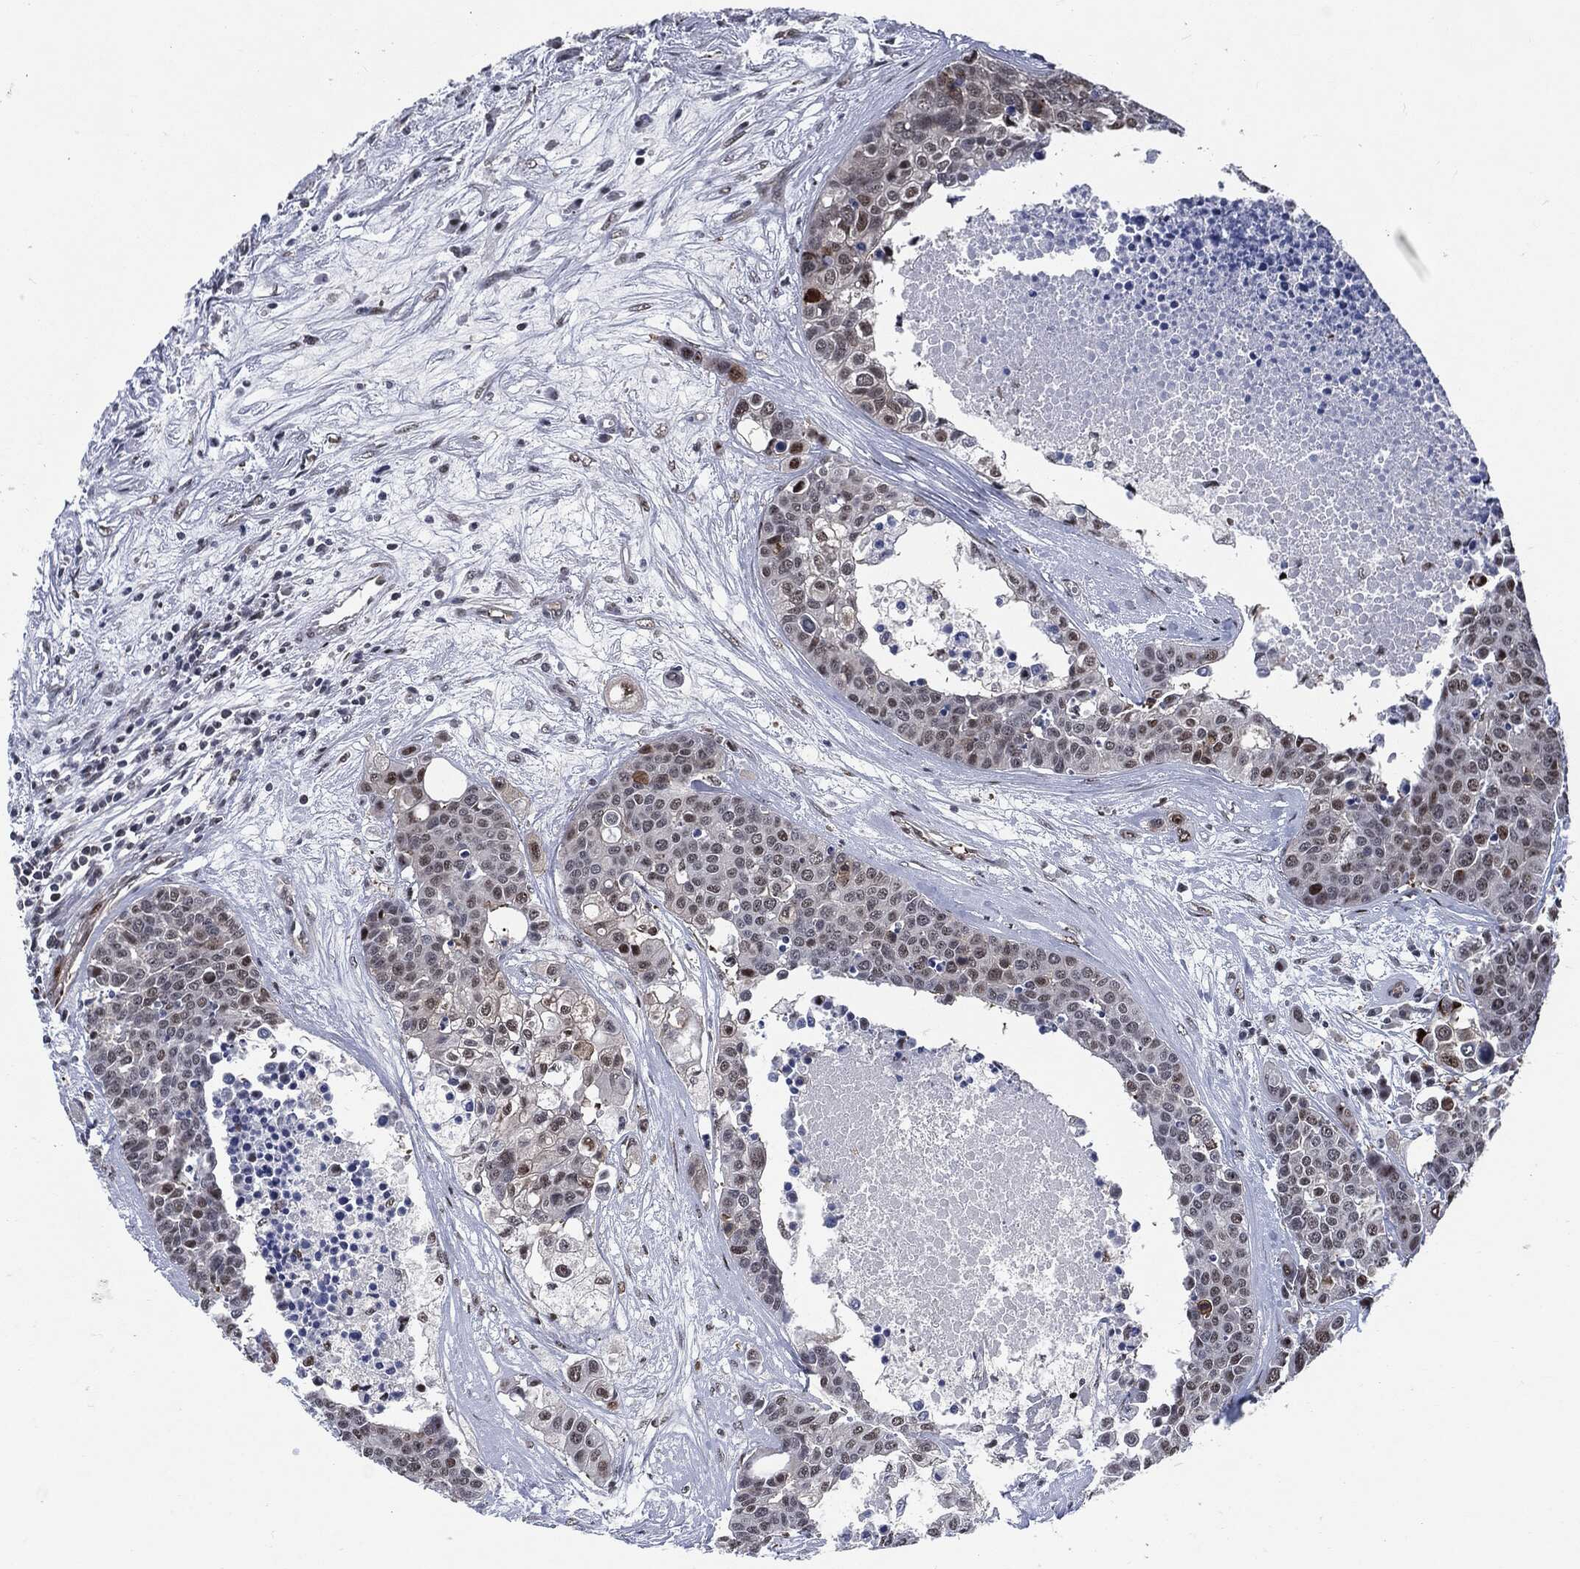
{"staining": {"intensity": "weak", "quantity": "<25%", "location": "nuclear"}, "tissue": "carcinoid", "cell_type": "Tumor cells", "image_type": "cancer", "snomed": [{"axis": "morphology", "description": "Carcinoid, malignant, NOS"}, {"axis": "topography", "description": "Colon"}], "caption": "This is a image of immunohistochemistry (IHC) staining of carcinoid, which shows no expression in tumor cells.", "gene": "AKT2", "patient": {"sex": "male", "age": 81}}